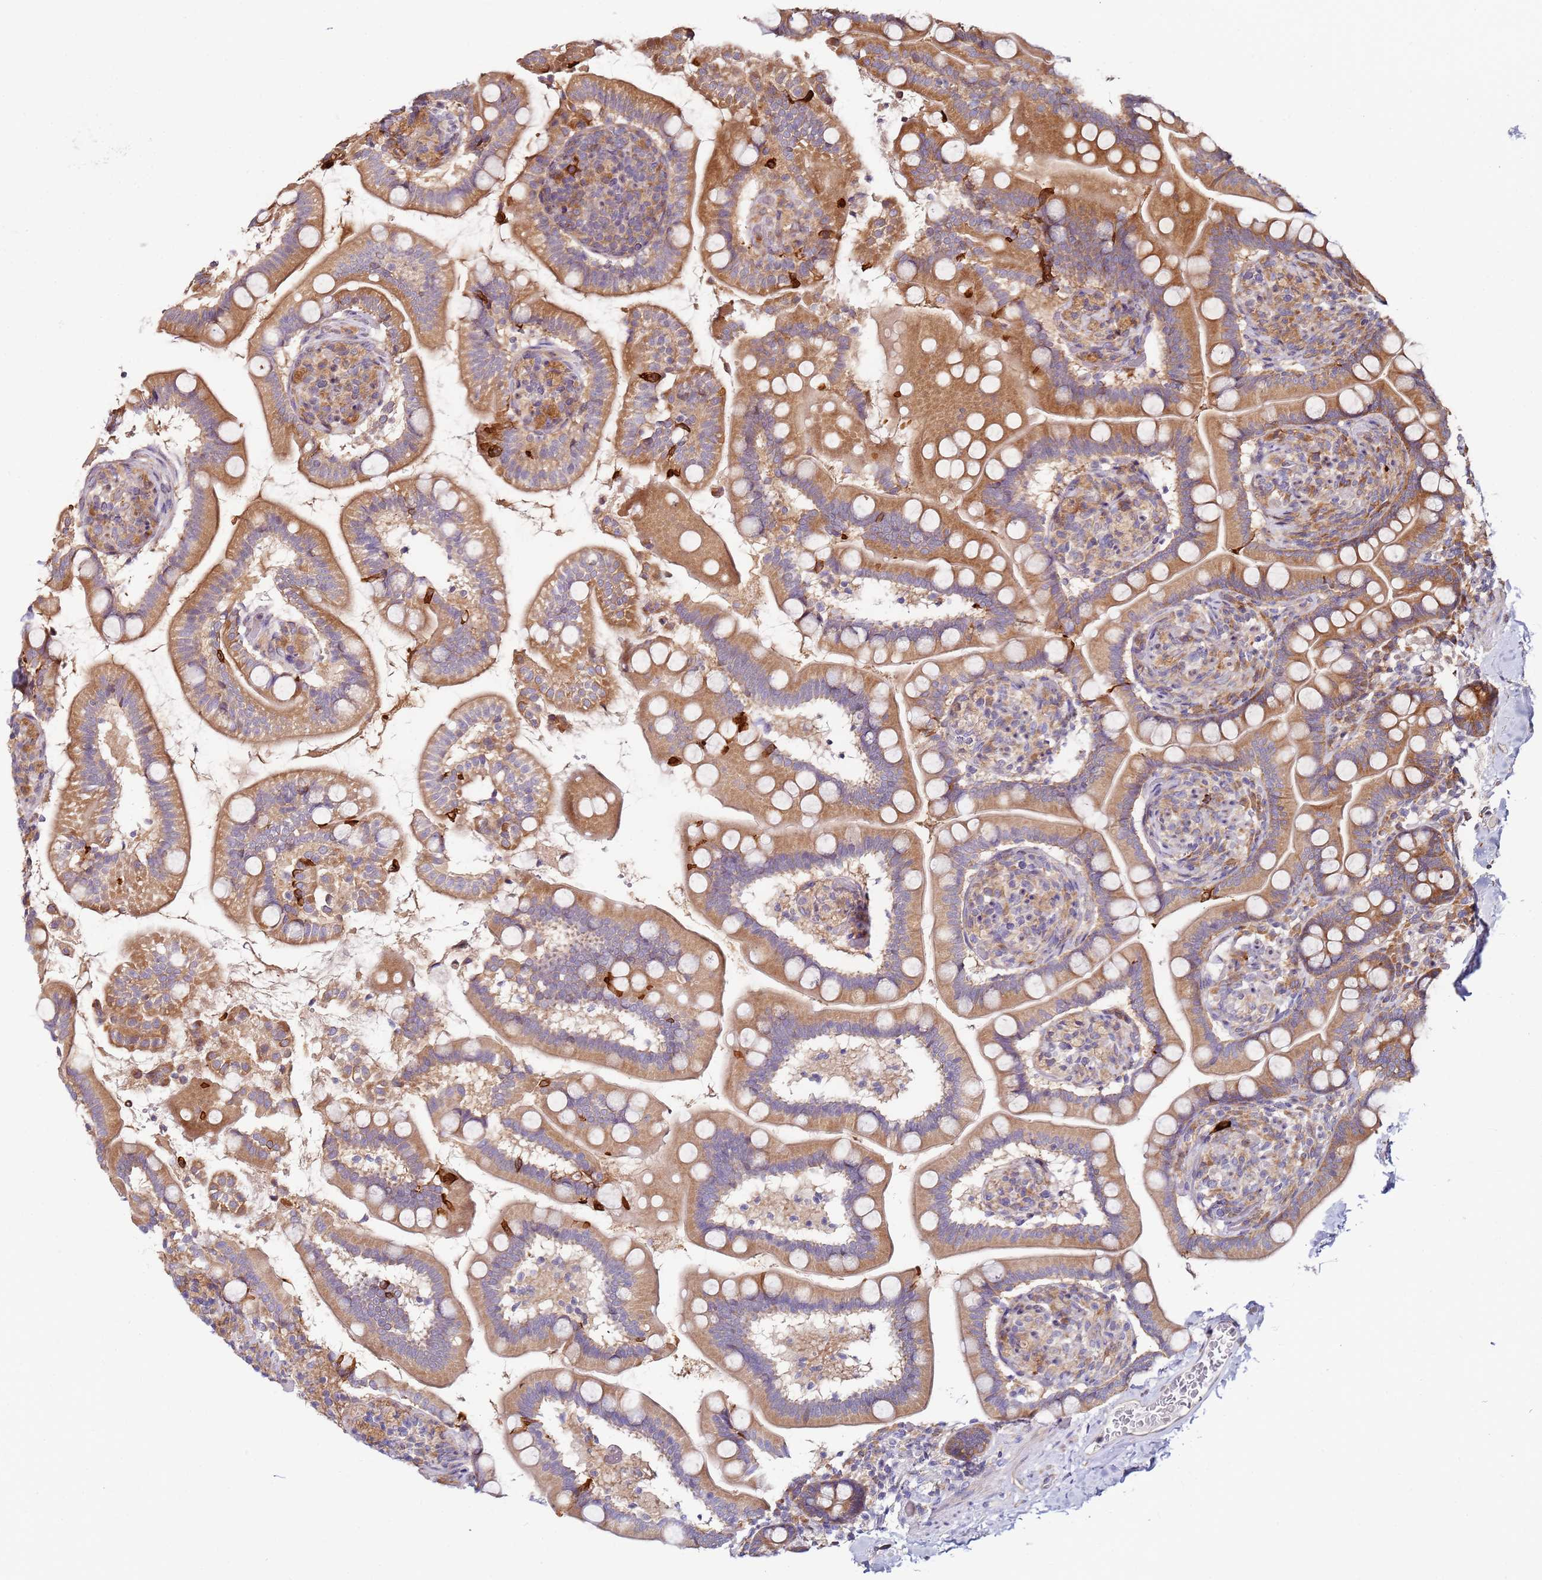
{"staining": {"intensity": "moderate", "quantity": ">75%", "location": "cytoplasmic/membranous"}, "tissue": "small intestine", "cell_type": "Glandular cells", "image_type": "normal", "snomed": [{"axis": "morphology", "description": "Normal tissue, NOS"}, {"axis": "topography", "description": "Small intestine"}], "caption": "Protein staining of normal small intestine reveals moderate cytoplasmic/membranous positivity in approximately >75% of glandular cells.", "gene": "RPS3A", "patient": {"sex": "female", "age": 64}}